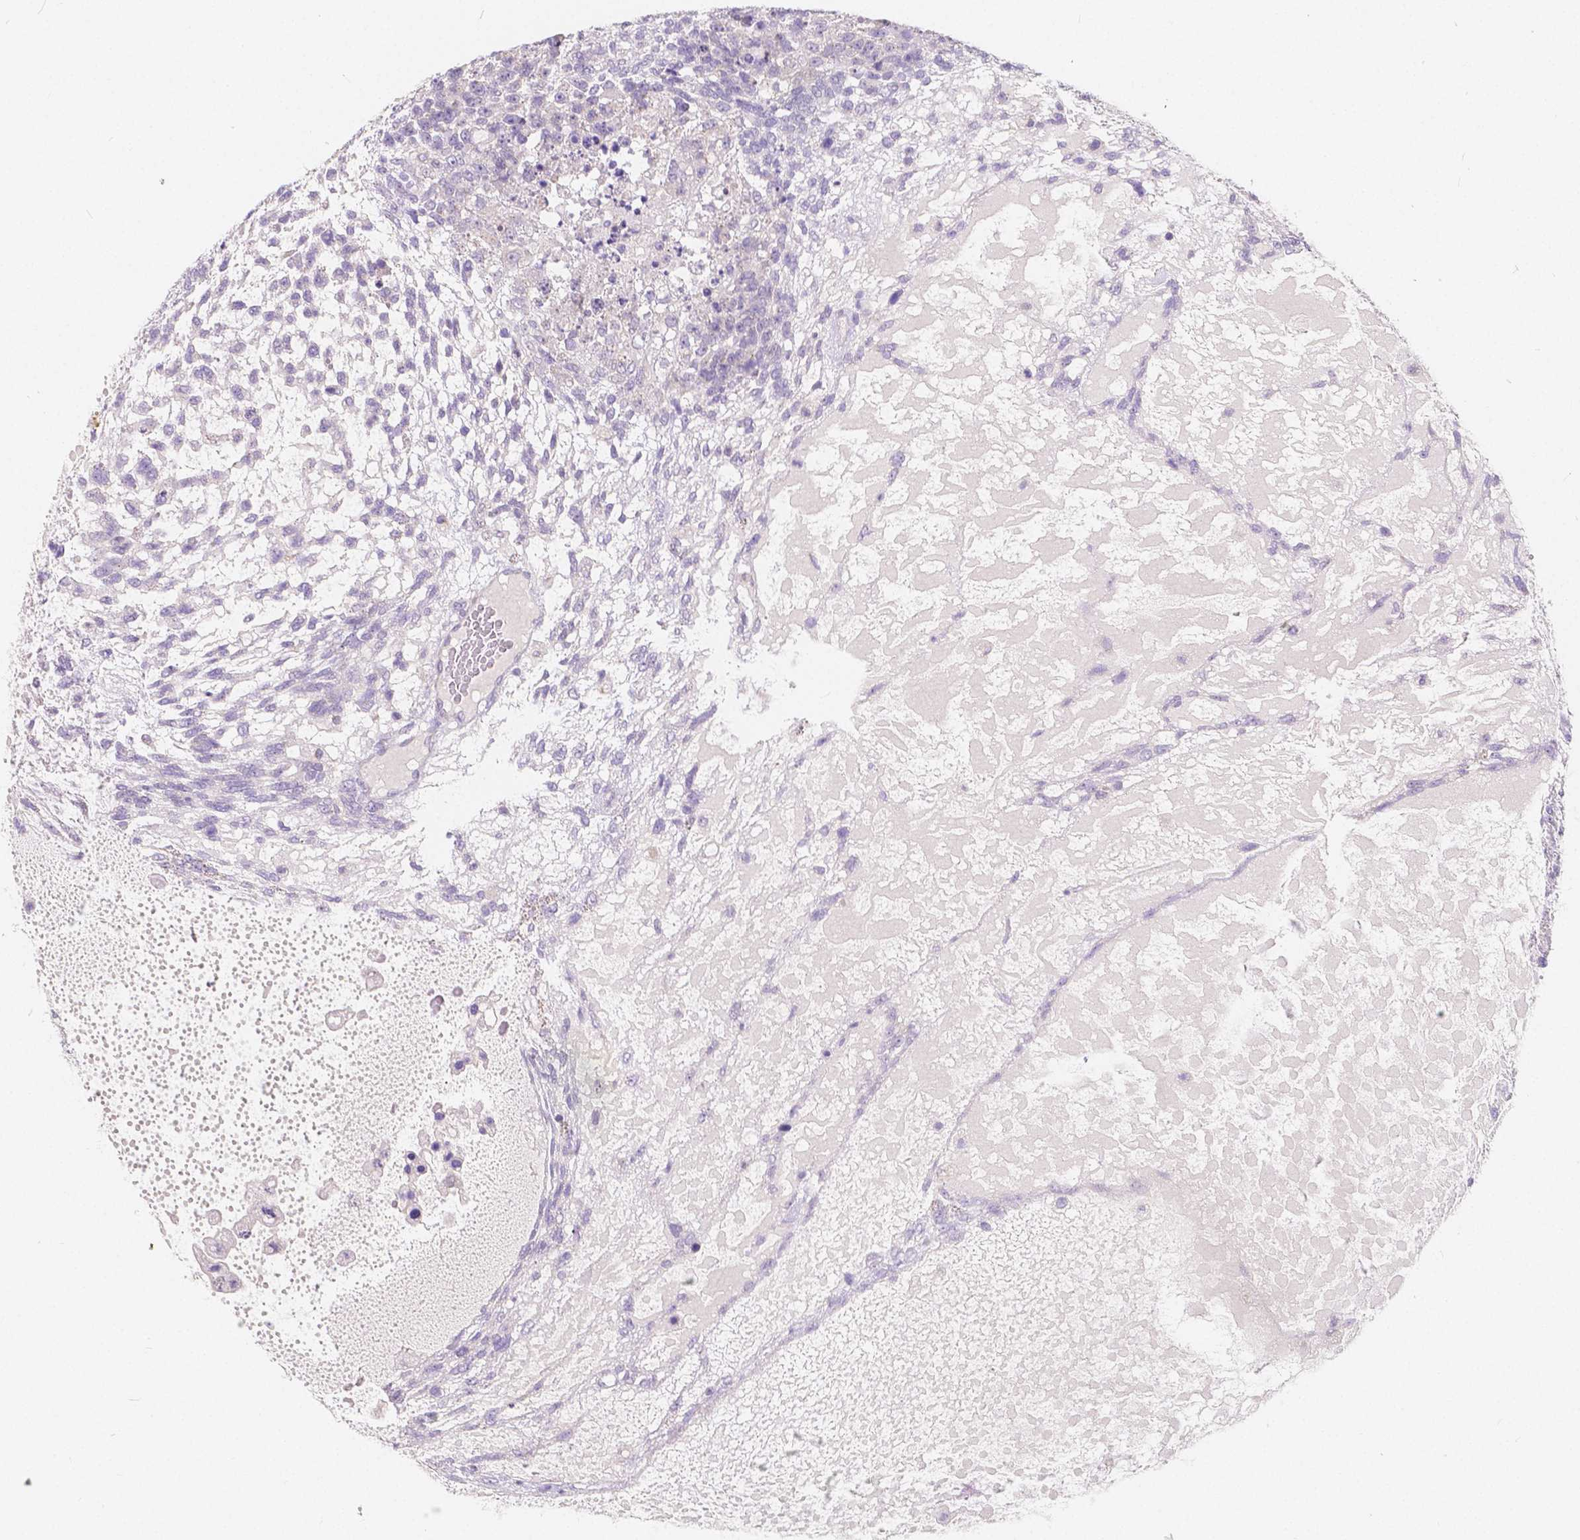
{"staining": {"intensity": "negative", "quantity": "none", "location": "none"}, "tissue": "testis cancer", "cell_type": "Tumor cells", "image_type": "cancer", "snomed": [{"axis": "morphology", "description": "Carcinoma, Embryonal, NOS"}, {"axis": "topography", "description": "Testis"}], "caption": "DAB (3,3'-diaminobenzidine) immunohistochemical staining of embryonal carcinoma (testis) reveals no significant staining in tumor cells. (Brightfield microscopy of DAB (3,3'-diaminobenzidine) immunohistochemistry (IHC) at high magnification).", "gene": "RNF186", "patient": {"sex": "male", "age": 23}}